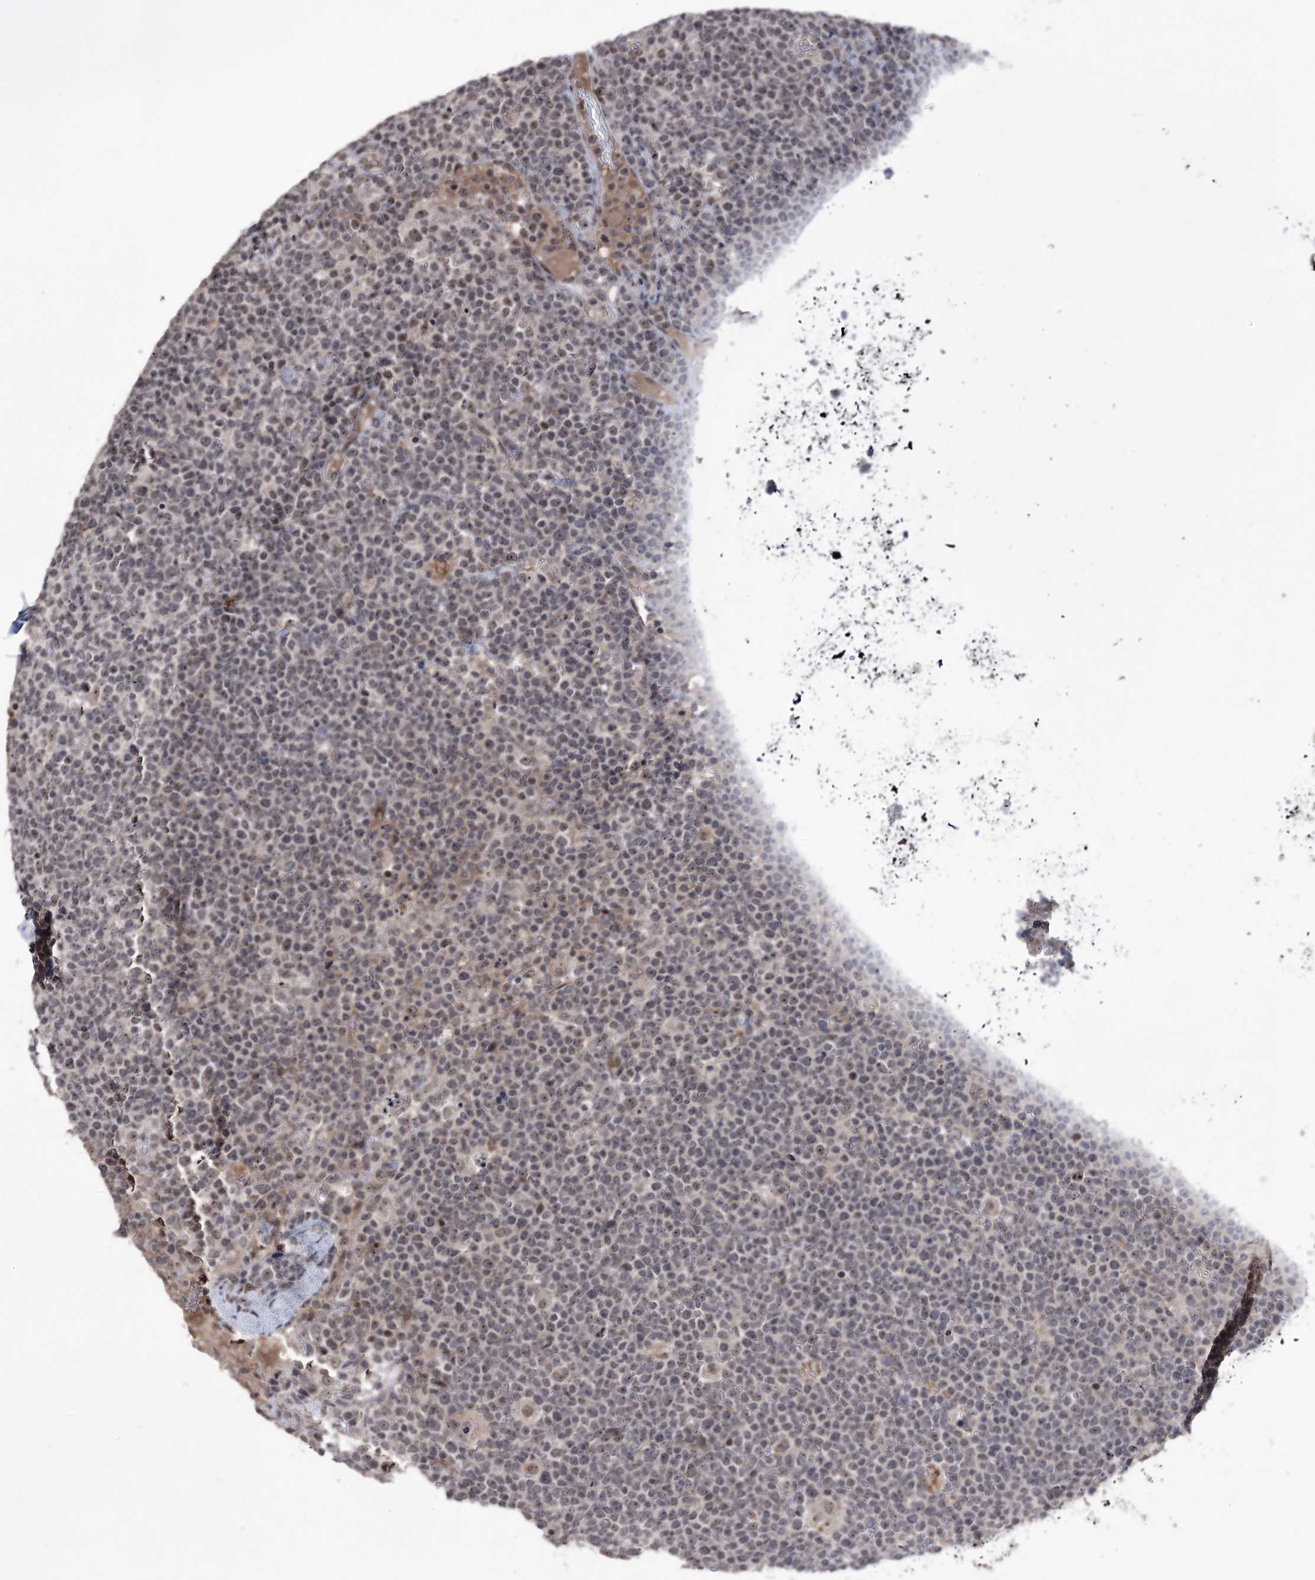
{"staining": {"intensity": "weak", "quantity": ">75%", "location": "nuclear"}, "tissue": "lymphoma", "cell_type": "Tumor cells", "image_type": "cancer", "snomed": [{"axis": "morphology", "description": "Malignant lymphoma, non-Hodgkin's type, High grade"}, {"axis": "topography", "description": "Lymph node"}], "caption": "Immunohistochemistry (IHC) micrograph of human lymphoma stained for a protein (brown), which reveals low levels of weak nuclear expression in approximately >75% of tumor cells.", "gene": "VGLL4", "patient": {"sex": "male", "age": 61}}